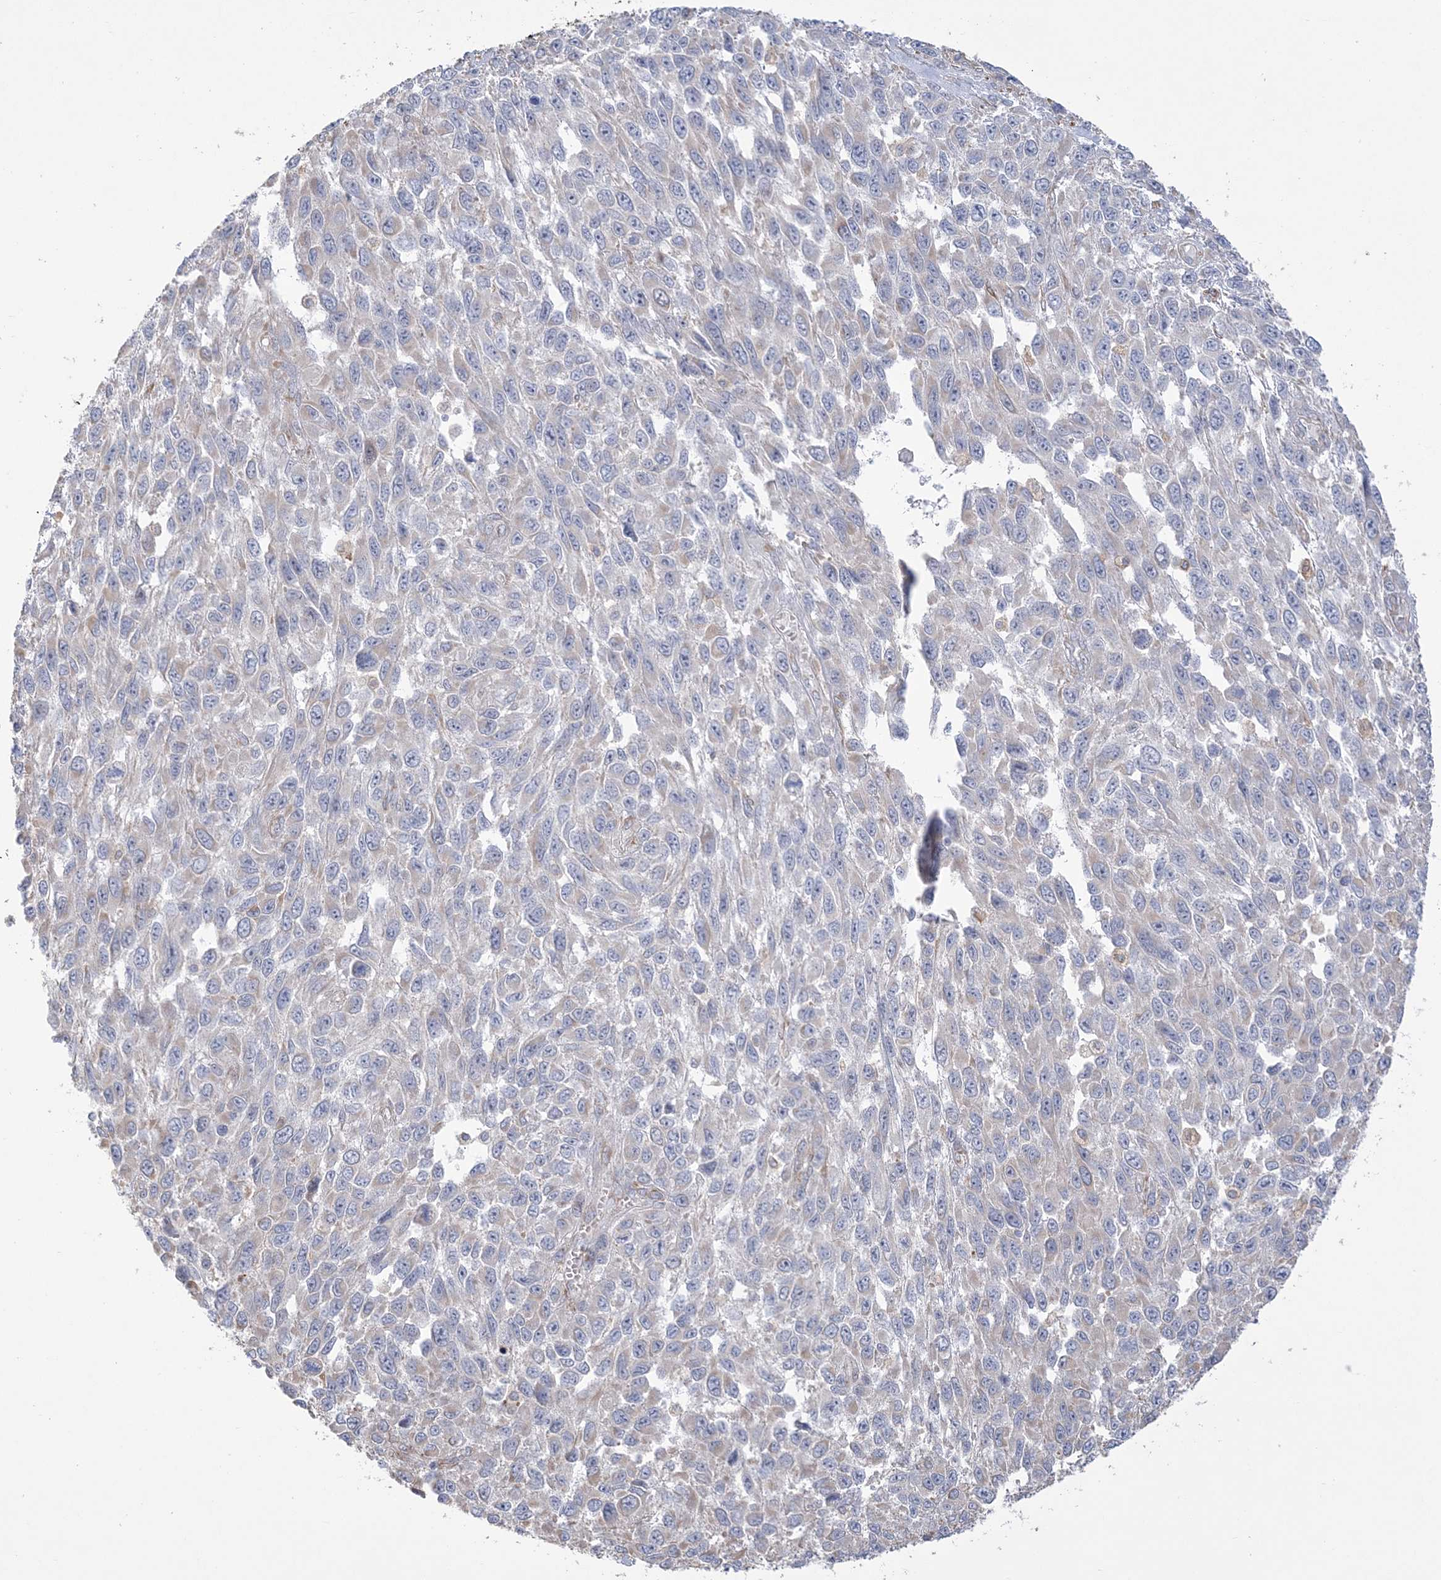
{"staining": {"intensity": "negative", "quantity": "none", "location": "none"}, "tissue": "melanoma", "cell_type": "Tumor cells", "image_type": "cancer", "snomed": [{"axis": "morphology", "description": "Malignant melanoma, NOS"}, {"axis": "topography", "description": "Skin"}], "caption": "This is a photomicrograph of IHC staining of melanoma, which shows no expression in tumor cells. (DAB (3,3'-diaminobenzidine) IHC with hematoxylin counter stain).", "gene": "ZNF821", "patient": {"sex": "female", "age": 96}}